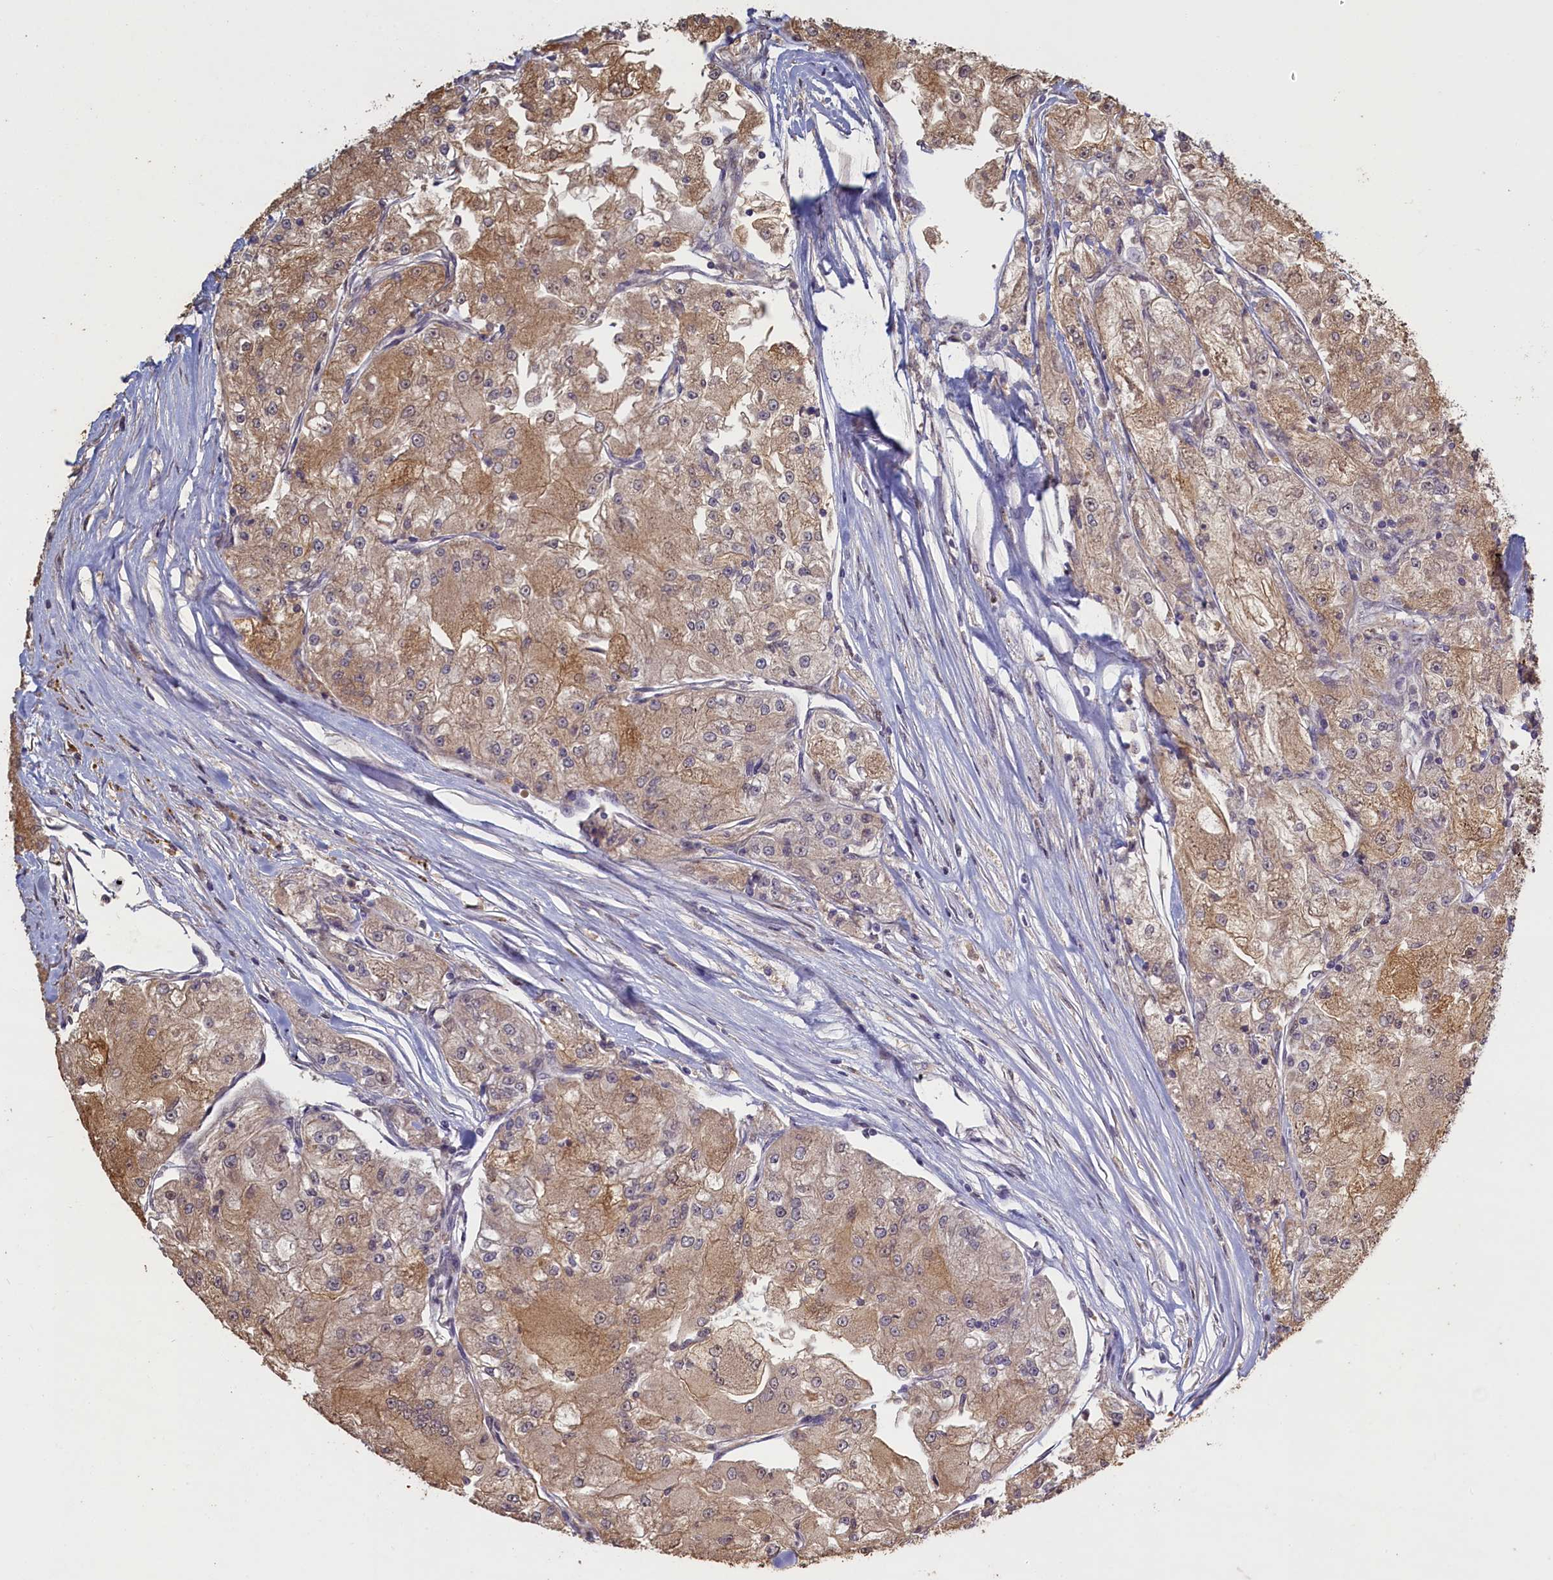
{"staining": {"intensity": "moderate", "quantity": ">75%", "location": "cytoplasmic/membranous"}, "tissue": "renal cancer", "cell_type": "Tumor cells", "image_type": "cancer", "snomed": [{"axis": "morphology", "description": "Adenocarcinoma, NOS"}, {"axis": "topography", "description": "Kidney"}], "caption": "Renal cancer (adenocarcinoma) tissue displays moderate cytoplasmic/membranous staining in approximately >75% of tumor cells, visualized by immunohistochemistry.", "gene": "UCHL3", "patient": {"sex": "female", "age": 72}}